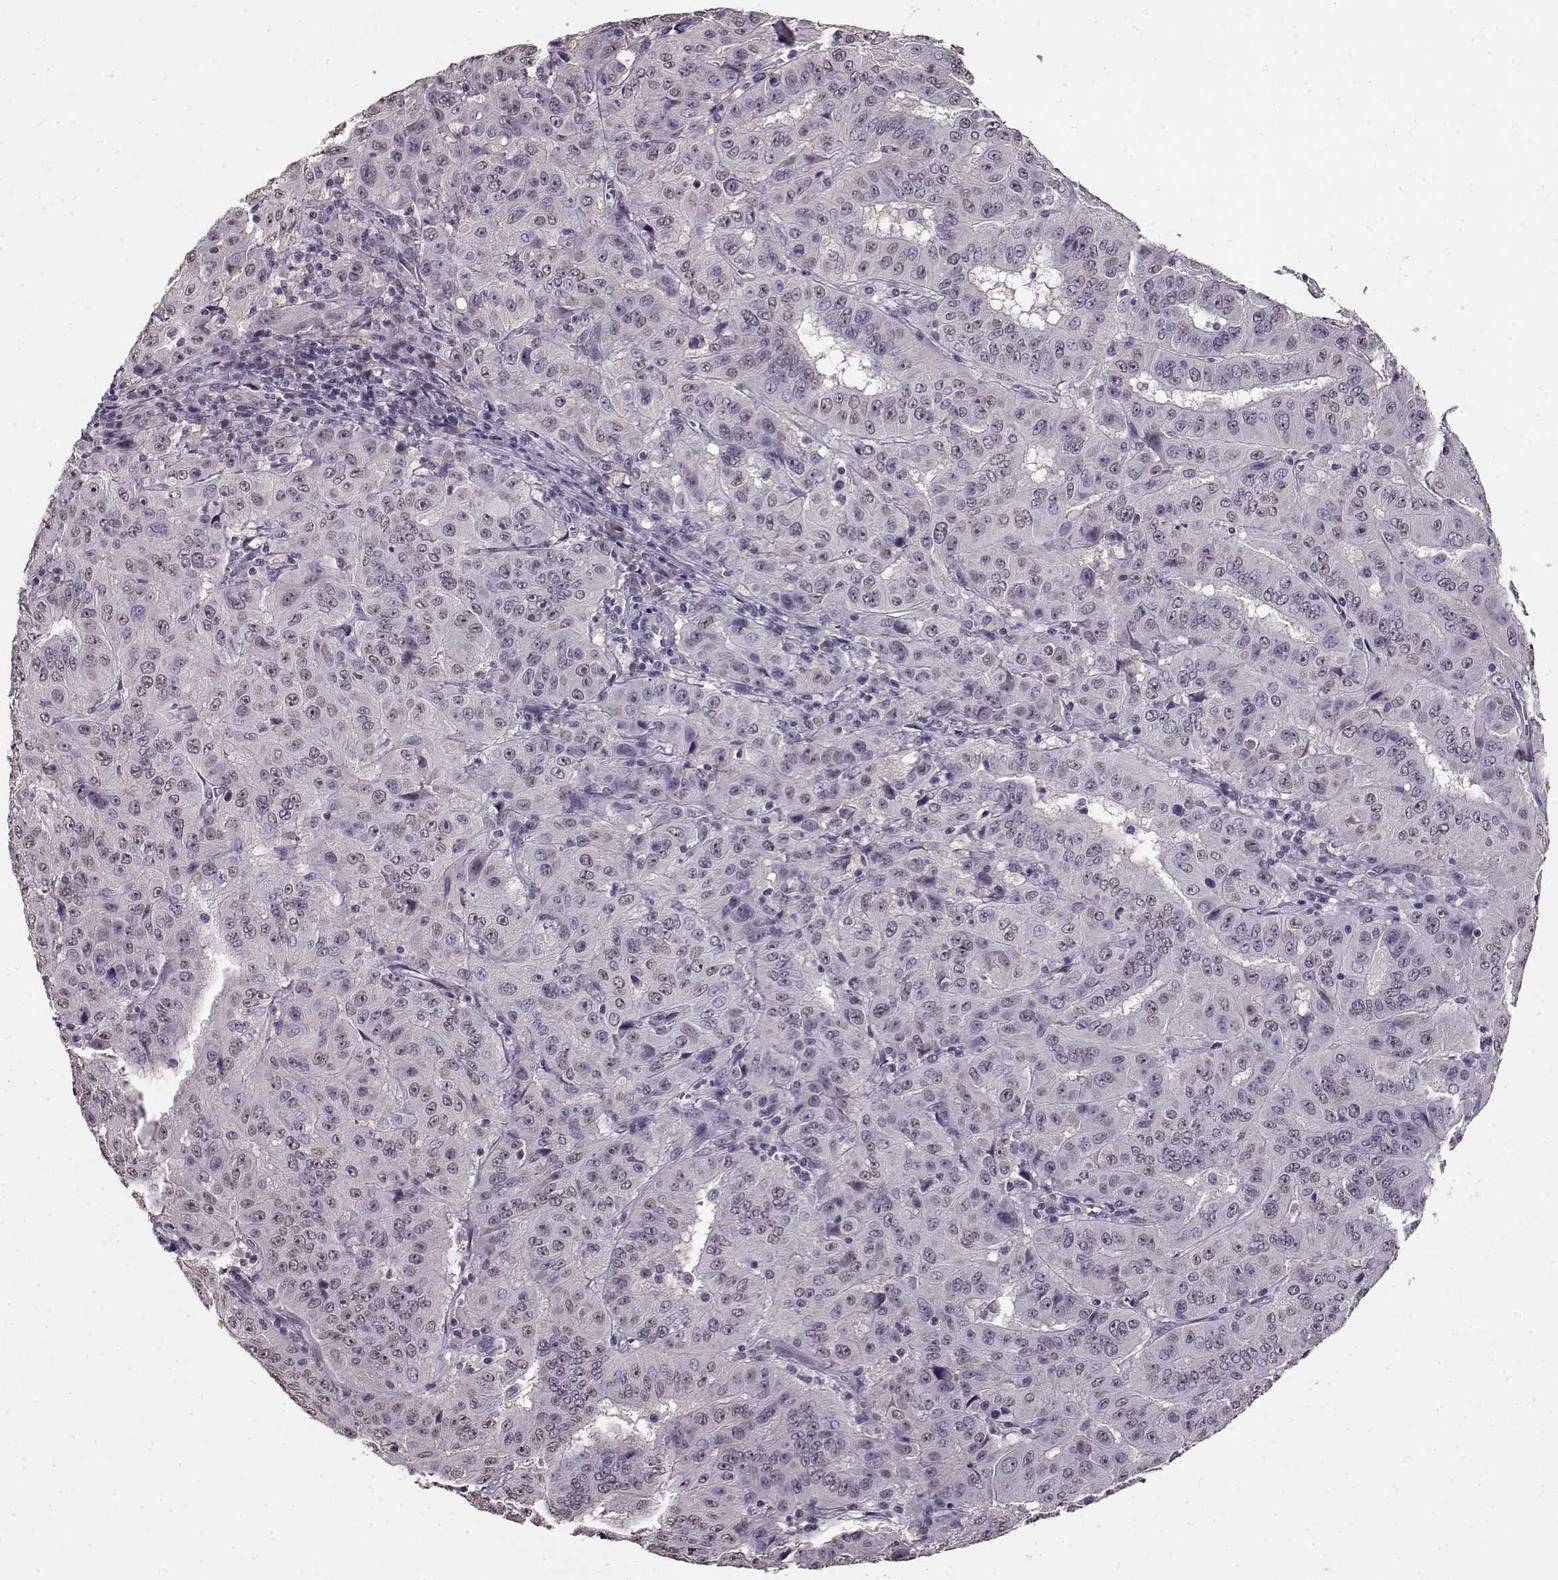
{"staining": {"intensity": "weak", "quantity": "<25%", "location": "nuclear"}, "tissue": "pancreatic cancer", "cell_type": "Tumor cells", "image_type": "cancer", "snomed": [{"axis": "morphology", "description": "Adenocarcinoma, NOS"}, {"axis": "topography", "description": "Pancreas"}], "caption": "IHC image of human pancreatic adenocarcinoma stained for a protein (brown), which shows no expression in tumor cells.", "gene": "RP1L1", "patient": {"sex": "male", "age": 63}}